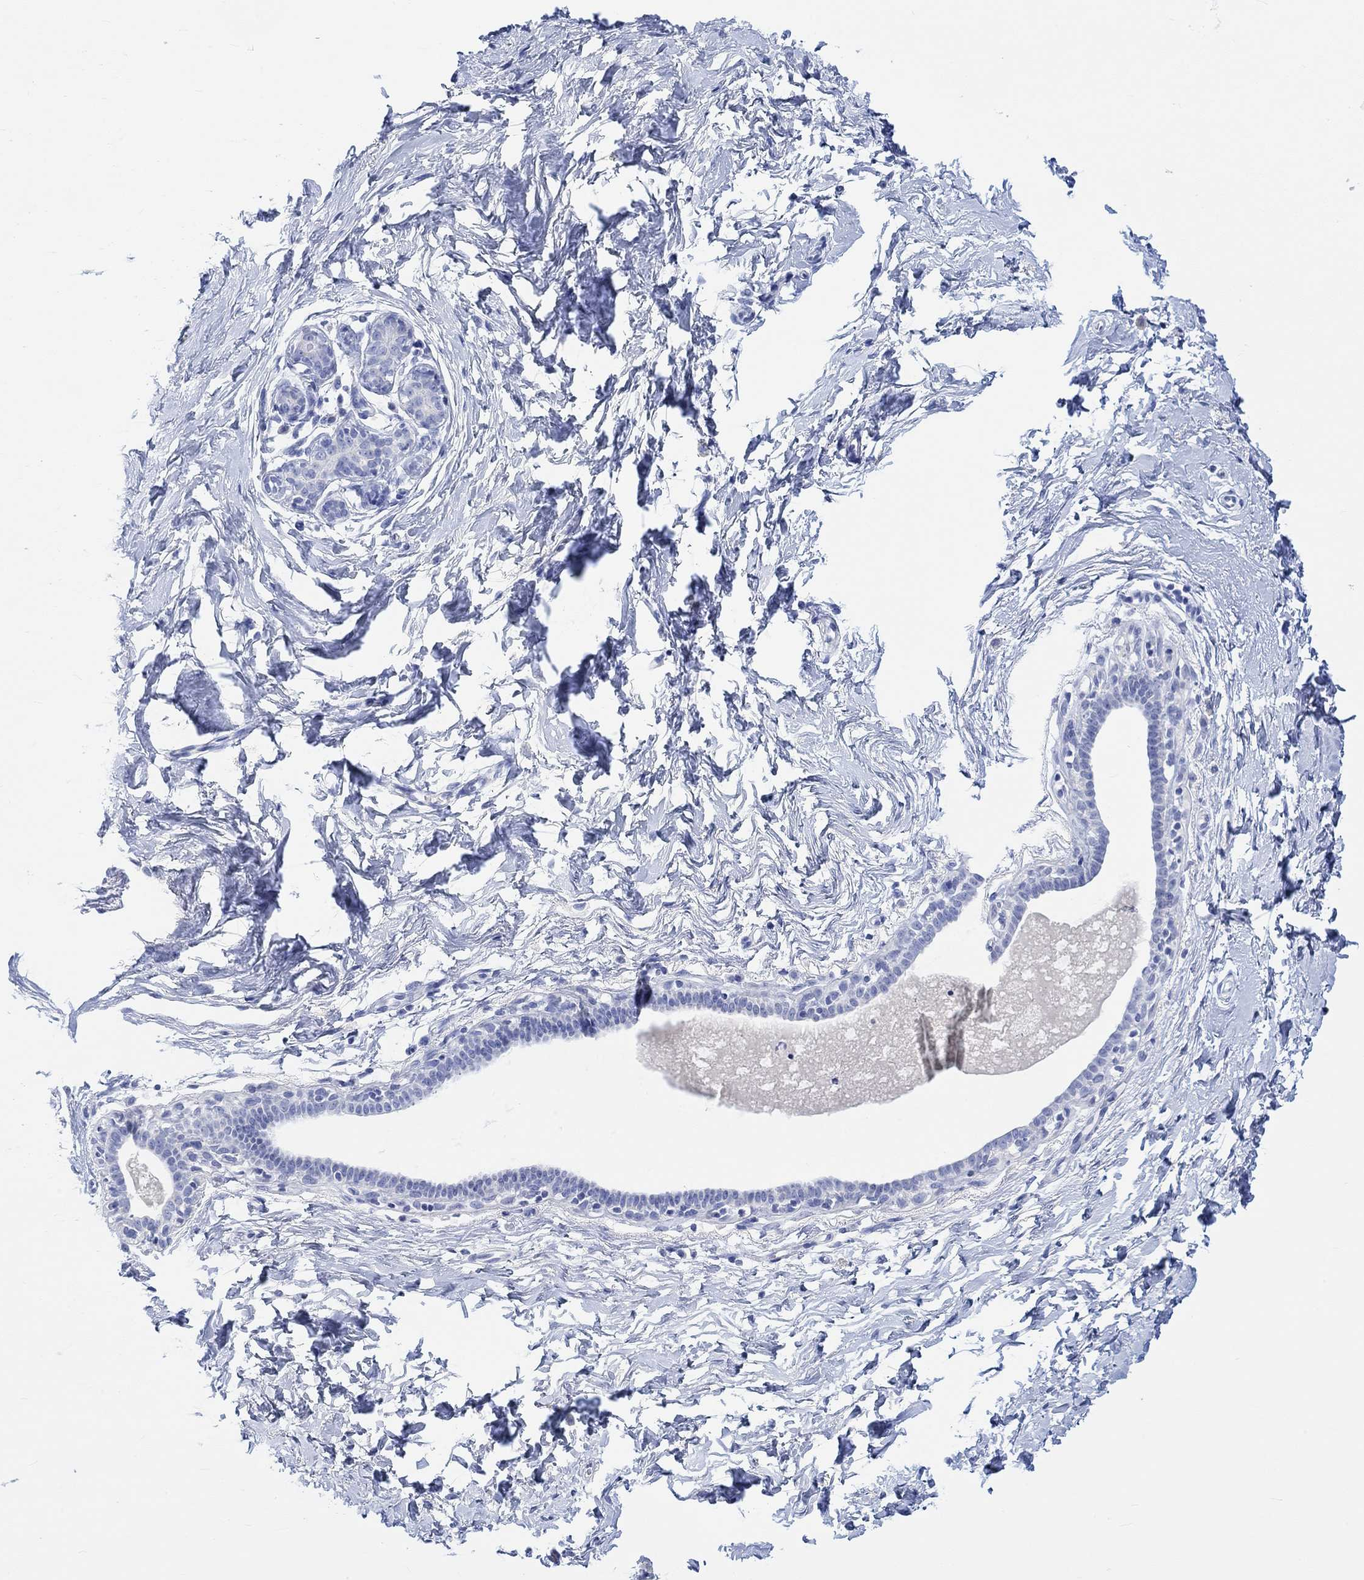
{"staining": {"intensity": "negative", "quantity": "none", "location": "none"}, "tissue": "breast", "cell_type": "Adipocytes", "image_type": "normal", "snomed": [{"axis": "morphology", "description": "Normal tissue, NOS"}, {"axis": "topography", "description": "Breast"}], "caption": "DAB immunohistochemical staining of benign human breast demonstrates no significant expression in adipocytes.", "gene": "CALCA", "patient": {"sex": "female", "age": 37}}